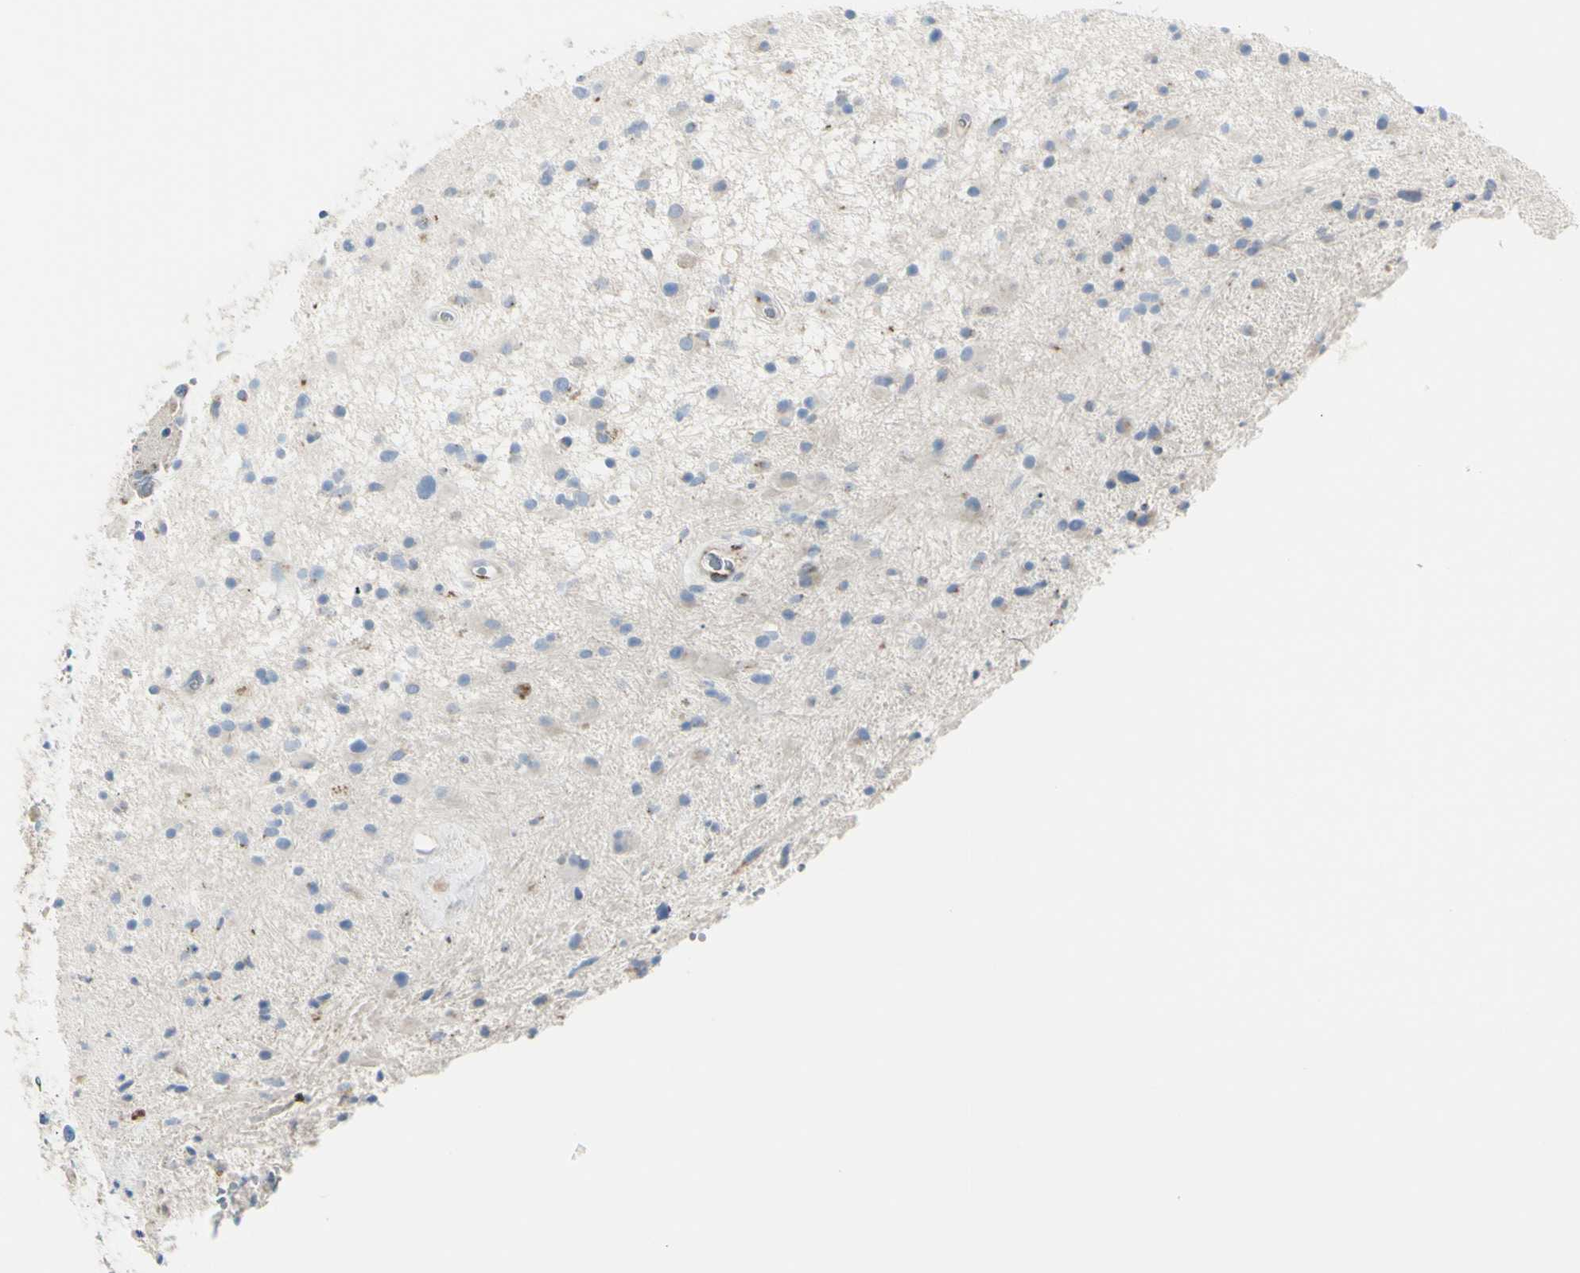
{"staining": {"intensity": "moderate", "quantity": "<25%", "location": "cytoplasmic/membranous"}, "tissue": "glioma", "cell_type": "Tumor cells", "image_type": "cancer", "snomed": [{"axis": "morphology", "description": "Glioma, malignant, High grade"}, {"axis": "topography", "description": "Brain"}], "caption": "High-power microscopy captured an immunohistochemistry histopathology image of glioma, revealing moderate cytoplasmic/membranous expression in about <25% of tumor cells.", "gene": "B4GALT3", "patient": {"sex": "male", "age": 33}}